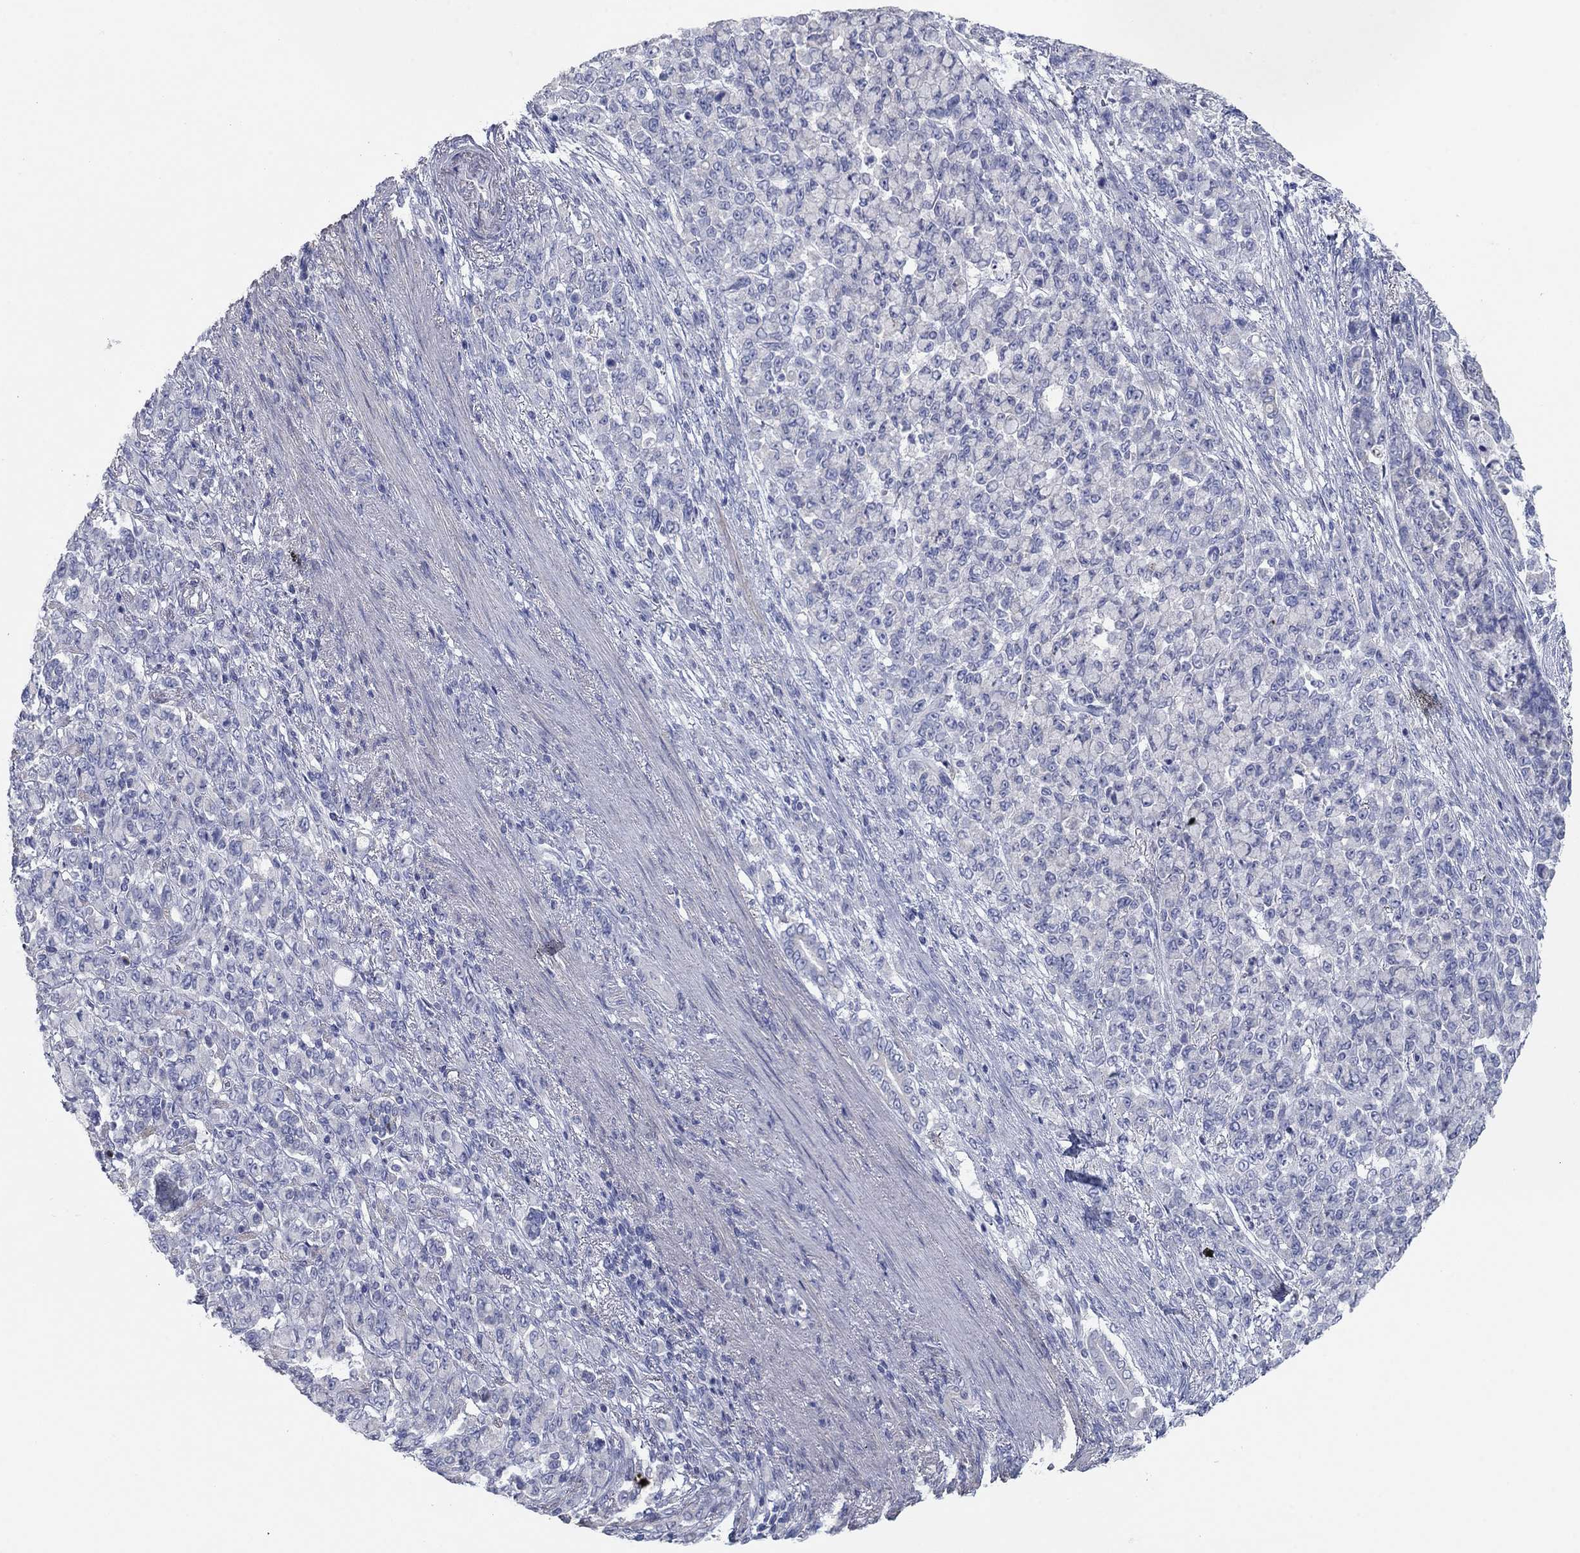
{"staining": {"intensity": "negative", "quantity": "none", "location": "none"}, "tissue": "stomach cancer", "cell_type": "Tumor cells", "image_type": "cancer", "snomed": [{"axis": "morphology", "description": "Normal tissue, NOS"}, {"axis": "morphology", "description": "Adenocarcinoma, NOS"}, {"axis": "topography", "description": "Stomach"}], "caption": "Human stomach cancer (adenocarcinoma) stained for a protein using IHC exhibits no staining in tumor cells.", "gene": "APOC3", "patient": {"sex": "female", "age": 79}}